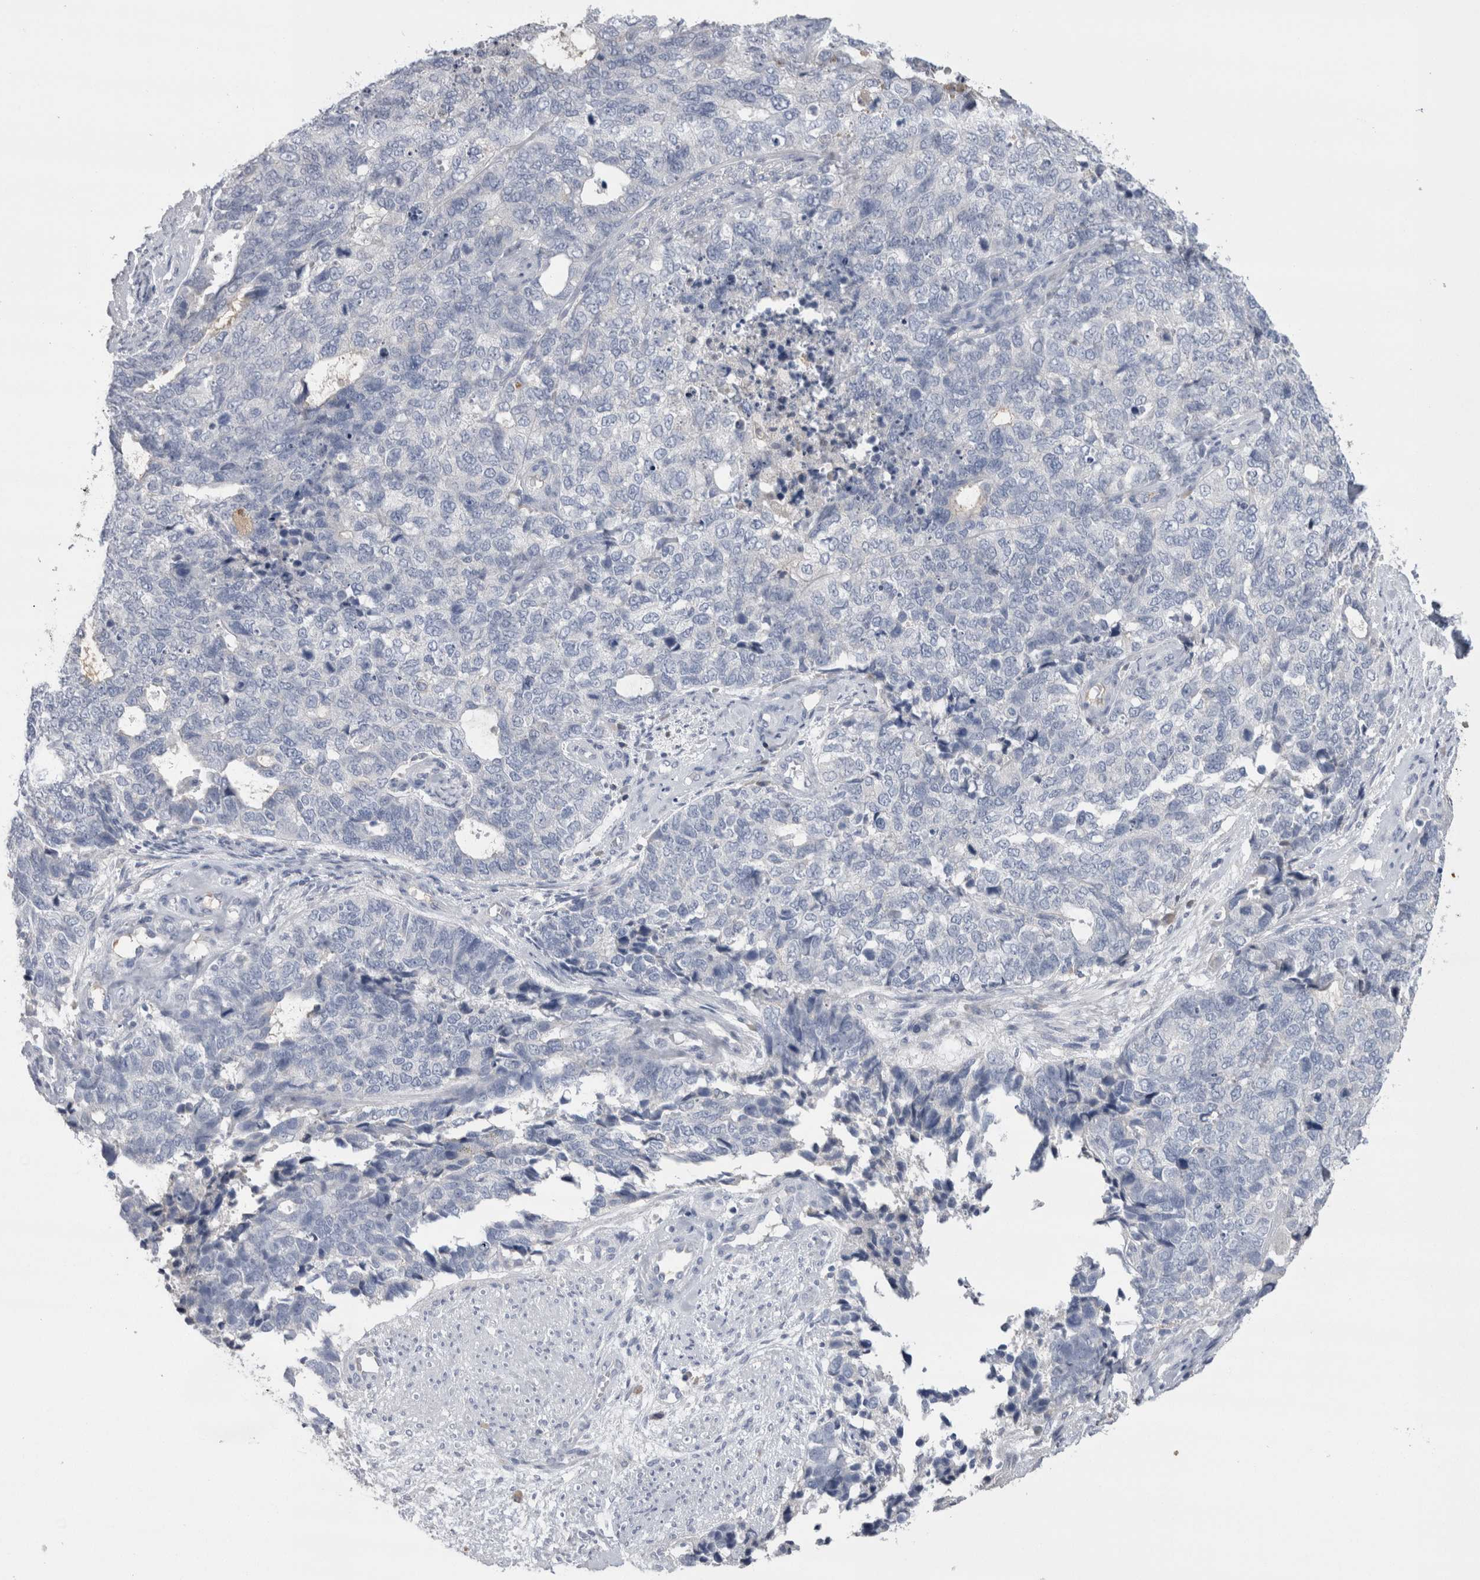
{"staining": {"intensity": "negative", "quantity": "none", "location": "none"}, "tissue": "cervical cancer", "cell_type": "Tumor cells", "image_type": "cancer", "snomed": [{"axis": "morphology", "description": "Squamous cell carcinoma, NOS"}, {"axis": "topography", "description": "Cervix"}], "caption": "High power microscopy micrograph of an immunohistochemistry micrograph of cervical cancer (squamous cell carcinoma), revealing no significant positivity in tumor cells. (DAB IHC, high magnification).", "gene": "REG1A", "patient": {"sex": "female", "age": 63}}